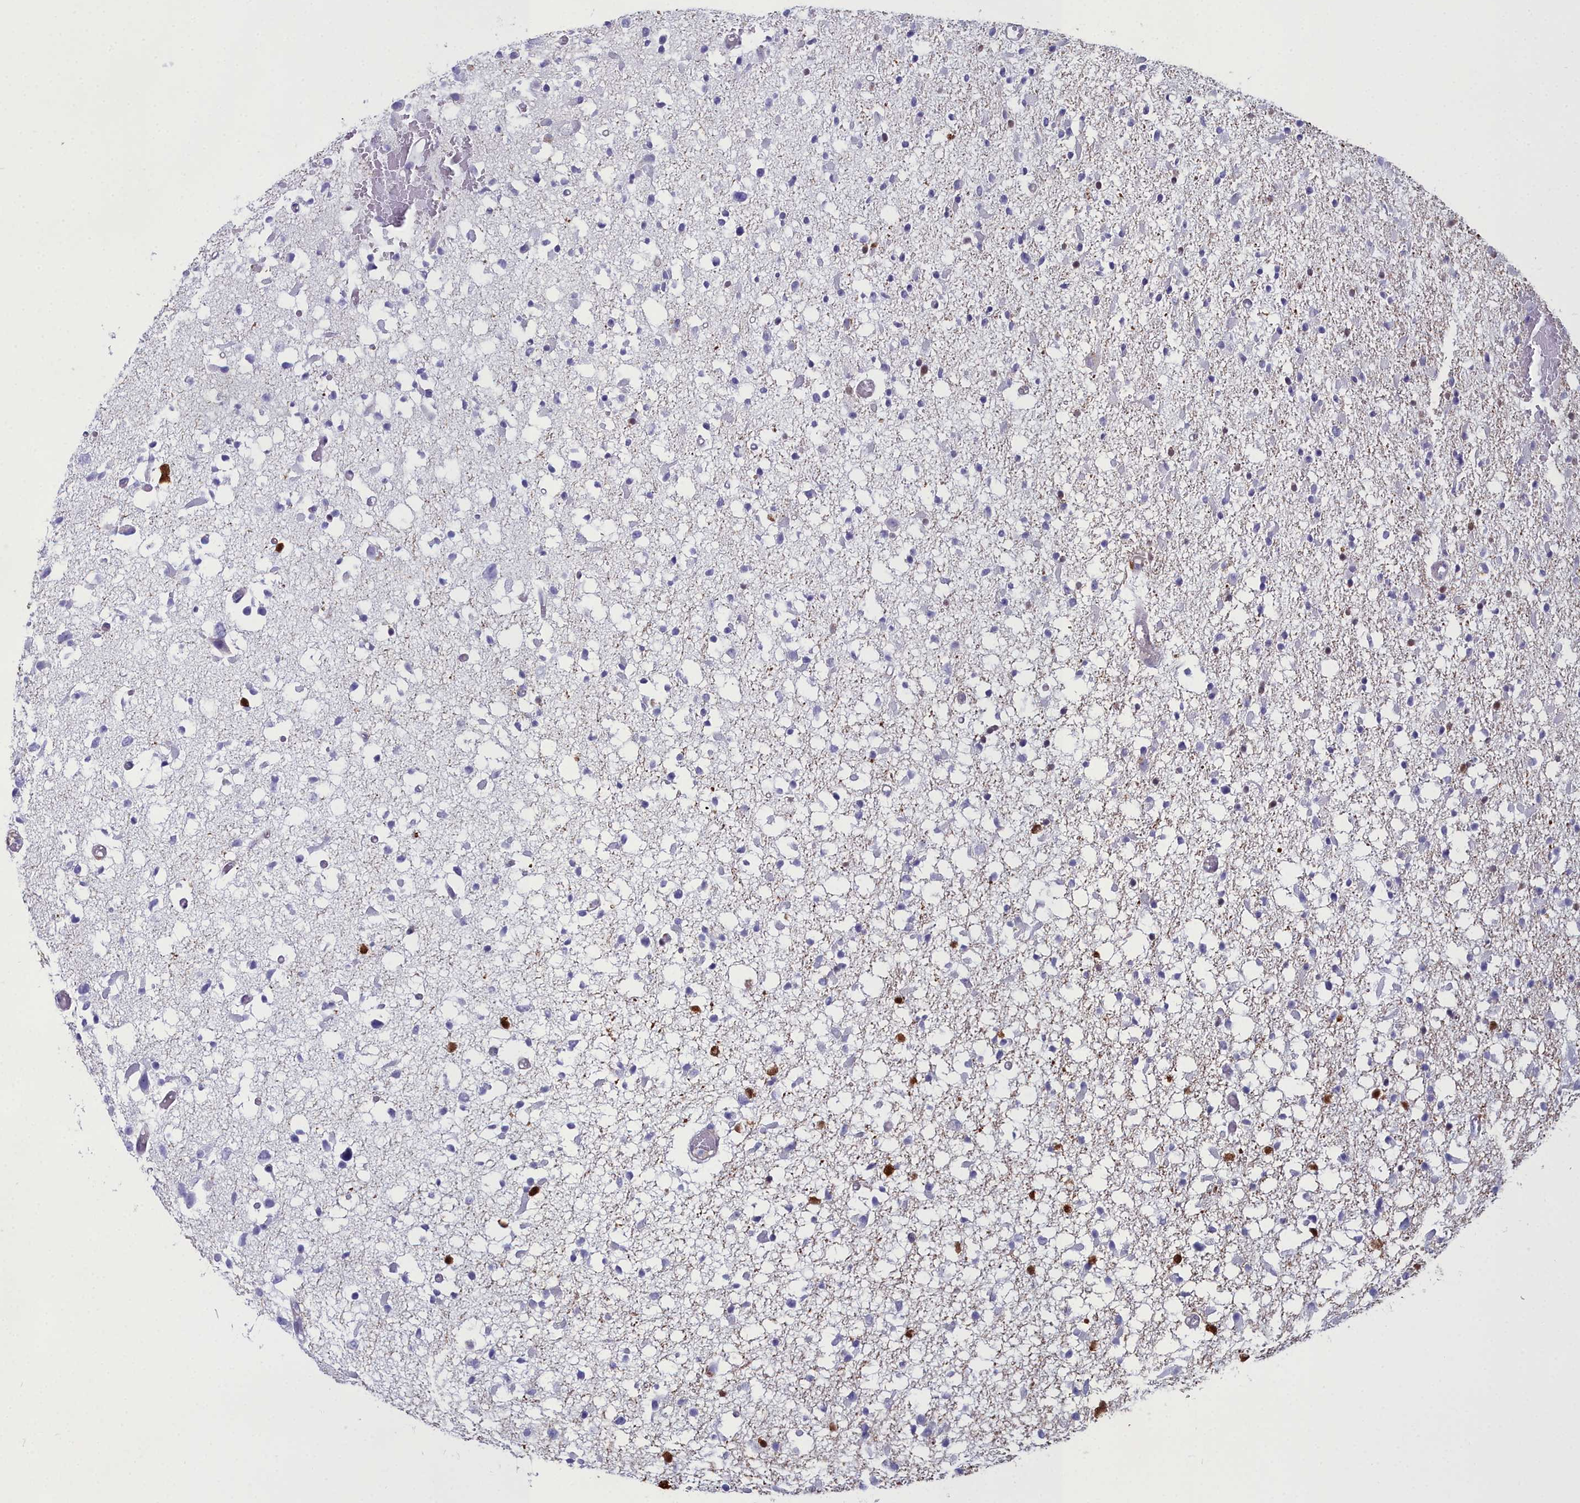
{"staining": {"intensity": "negative", "quantity": "none", "location": "none"}, "tissue": "glioma", "cell_type": "Tumor cells", "image_type": "cancer", "snomed": [{"axis": "morphology", "description": "Glioma, malignant, Low grade"}, {"axis": "topography", "description": "Brain"}], "caption": "An immunohistochemistry (IHC) photomicrograph of glioma is shown. There is no staining in tumor cells of glioma.", "gene": "PPP1R14A", "patient": {"sex": "female", "age": 22}}